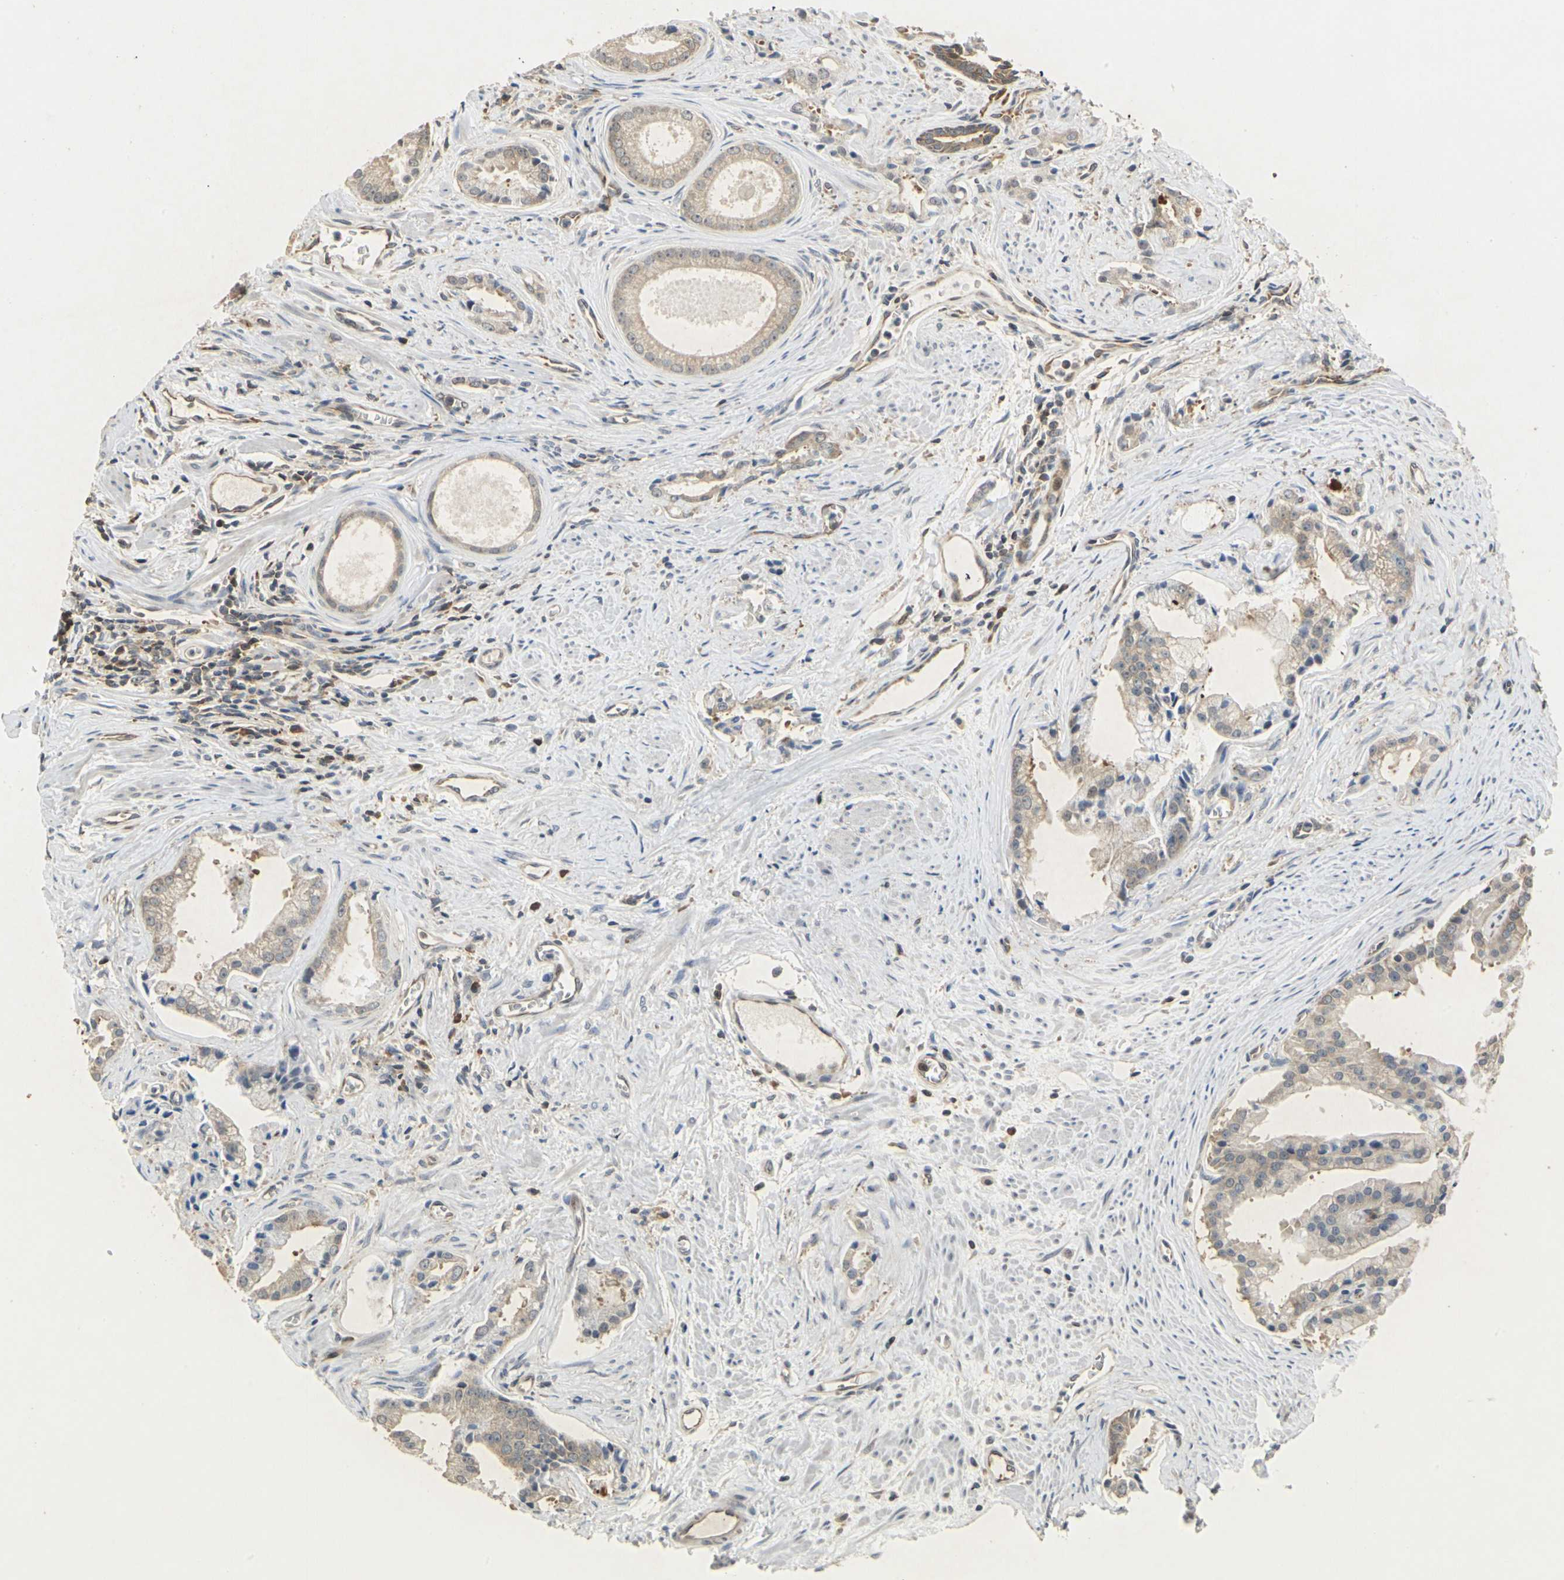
{"staining": {"intensity": "moderate", "quantity": "25%-75%", "location": "cytoplasmic/membranous"}, "tissue": "prostate cancer", "cell_type": "Tumor cells", "image_type": "cancer", "snomed": [{"axis": "morphology", "description": "Adenocarcinoma, High grade"}, {"axis": "topography", "description": "Prostate"}], "caption": "Protein expression by immunohistochemistry (IHC) exhibits moderate cytoplasmic/membranous positivity in about 25%-75% of tumor cells in high-grade adenocarcinoma (prostate).", "gene": "EIF1AX", "patient": {"sex": "male", "age": 67}}